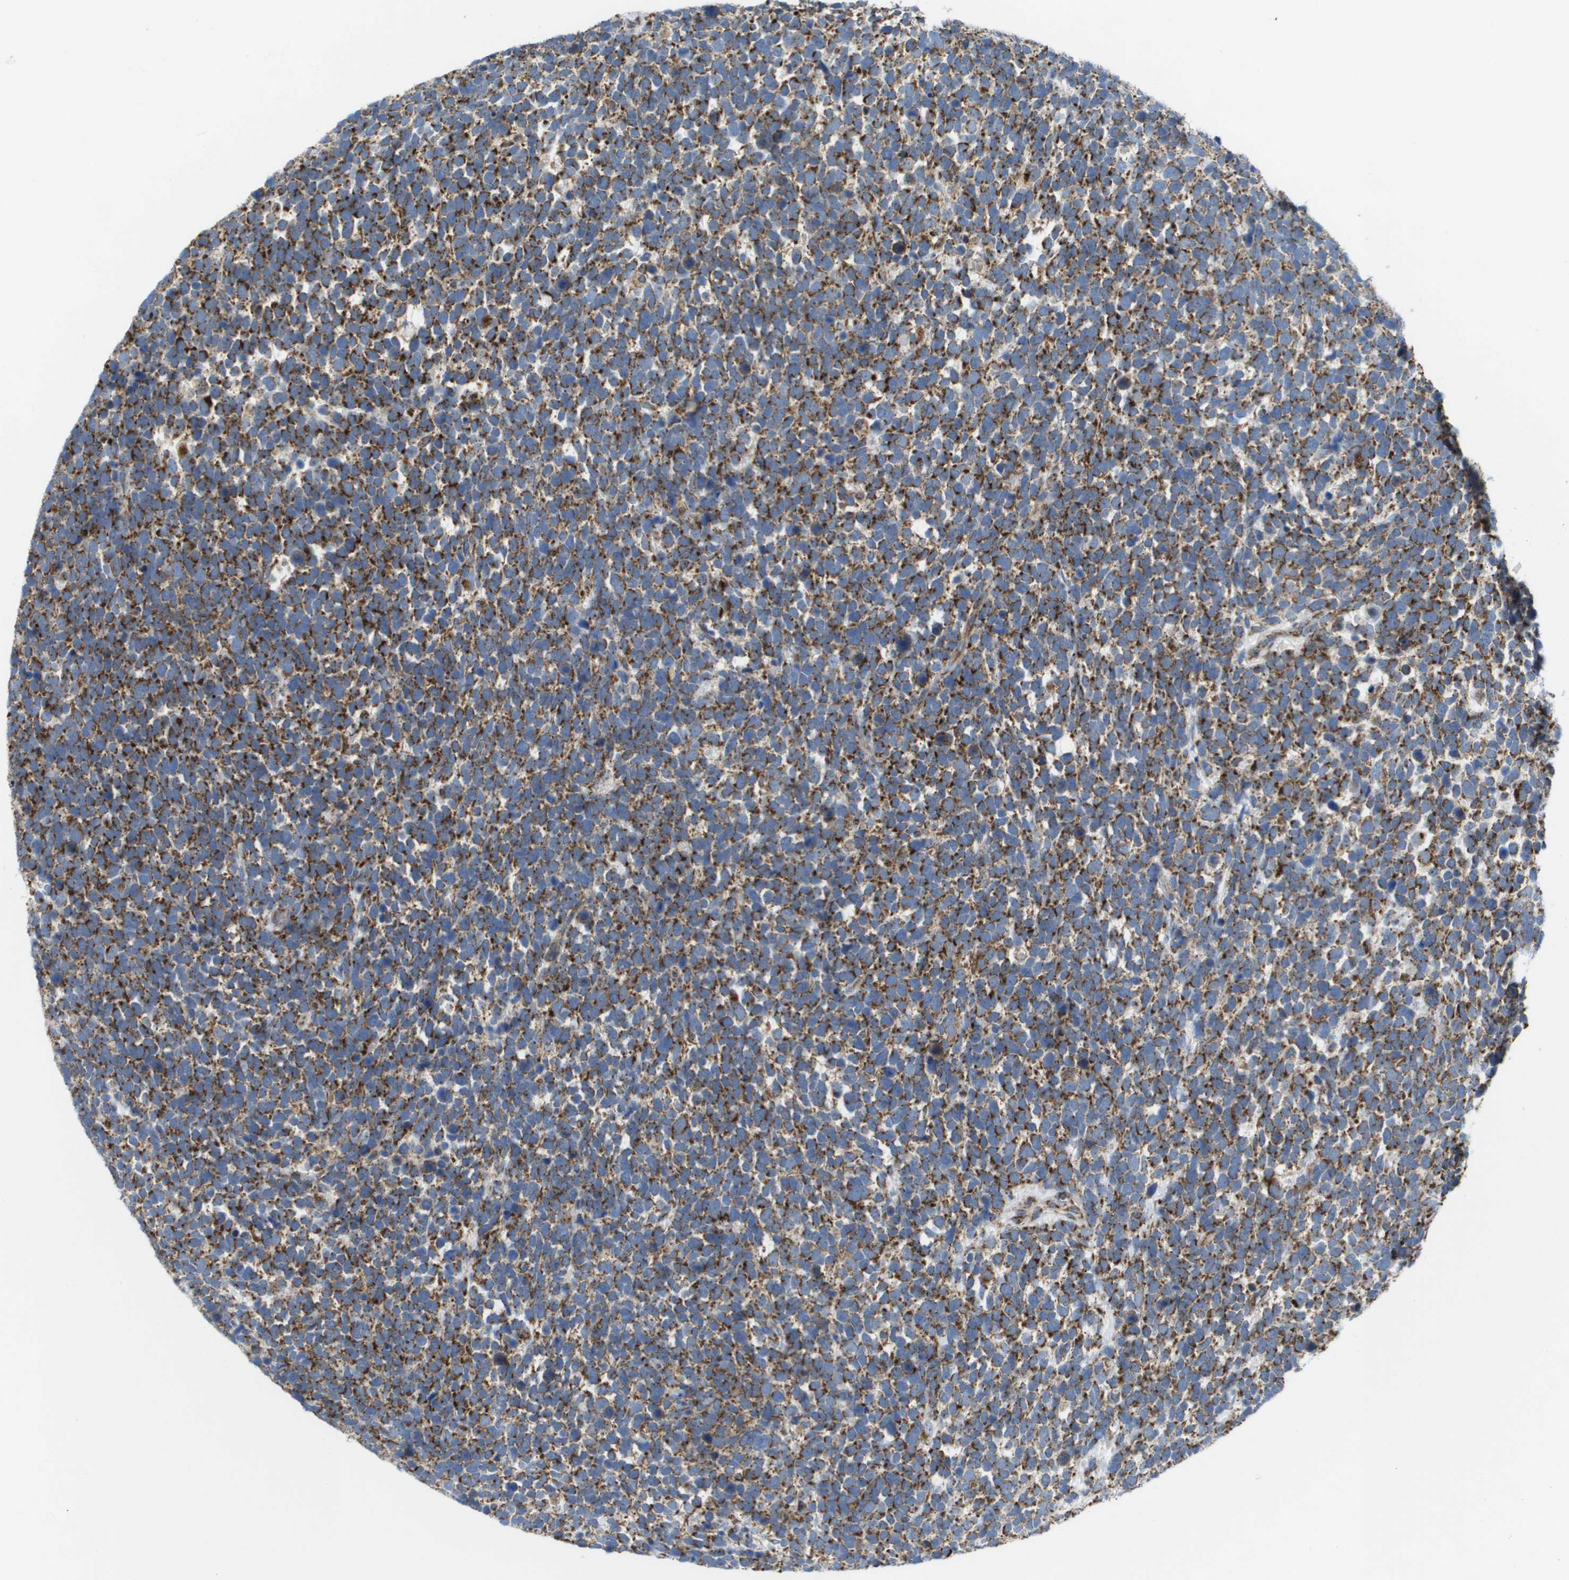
{"staining": {"intensity": "strong", "quantity": ">75%", "location": "cytoplasmic/membranous"}, "tissue": "urothelial cancer", "cell_type": "Tumor cells", "image_type": "cancer", "snomed": [{"axis": "morphology", "description": "Urothelial carcinoma, High grade"}, {"axis": "topography", "description": "Urinary bladder"}], "caption": "About >75% of tumor cells in urothelial cancer show strong cytoplasmic/membranous protein staining as visualized by brown immunohistochemical staining.", "gene": "FIS1", "patient": {"sex": "female", "age": 82}}